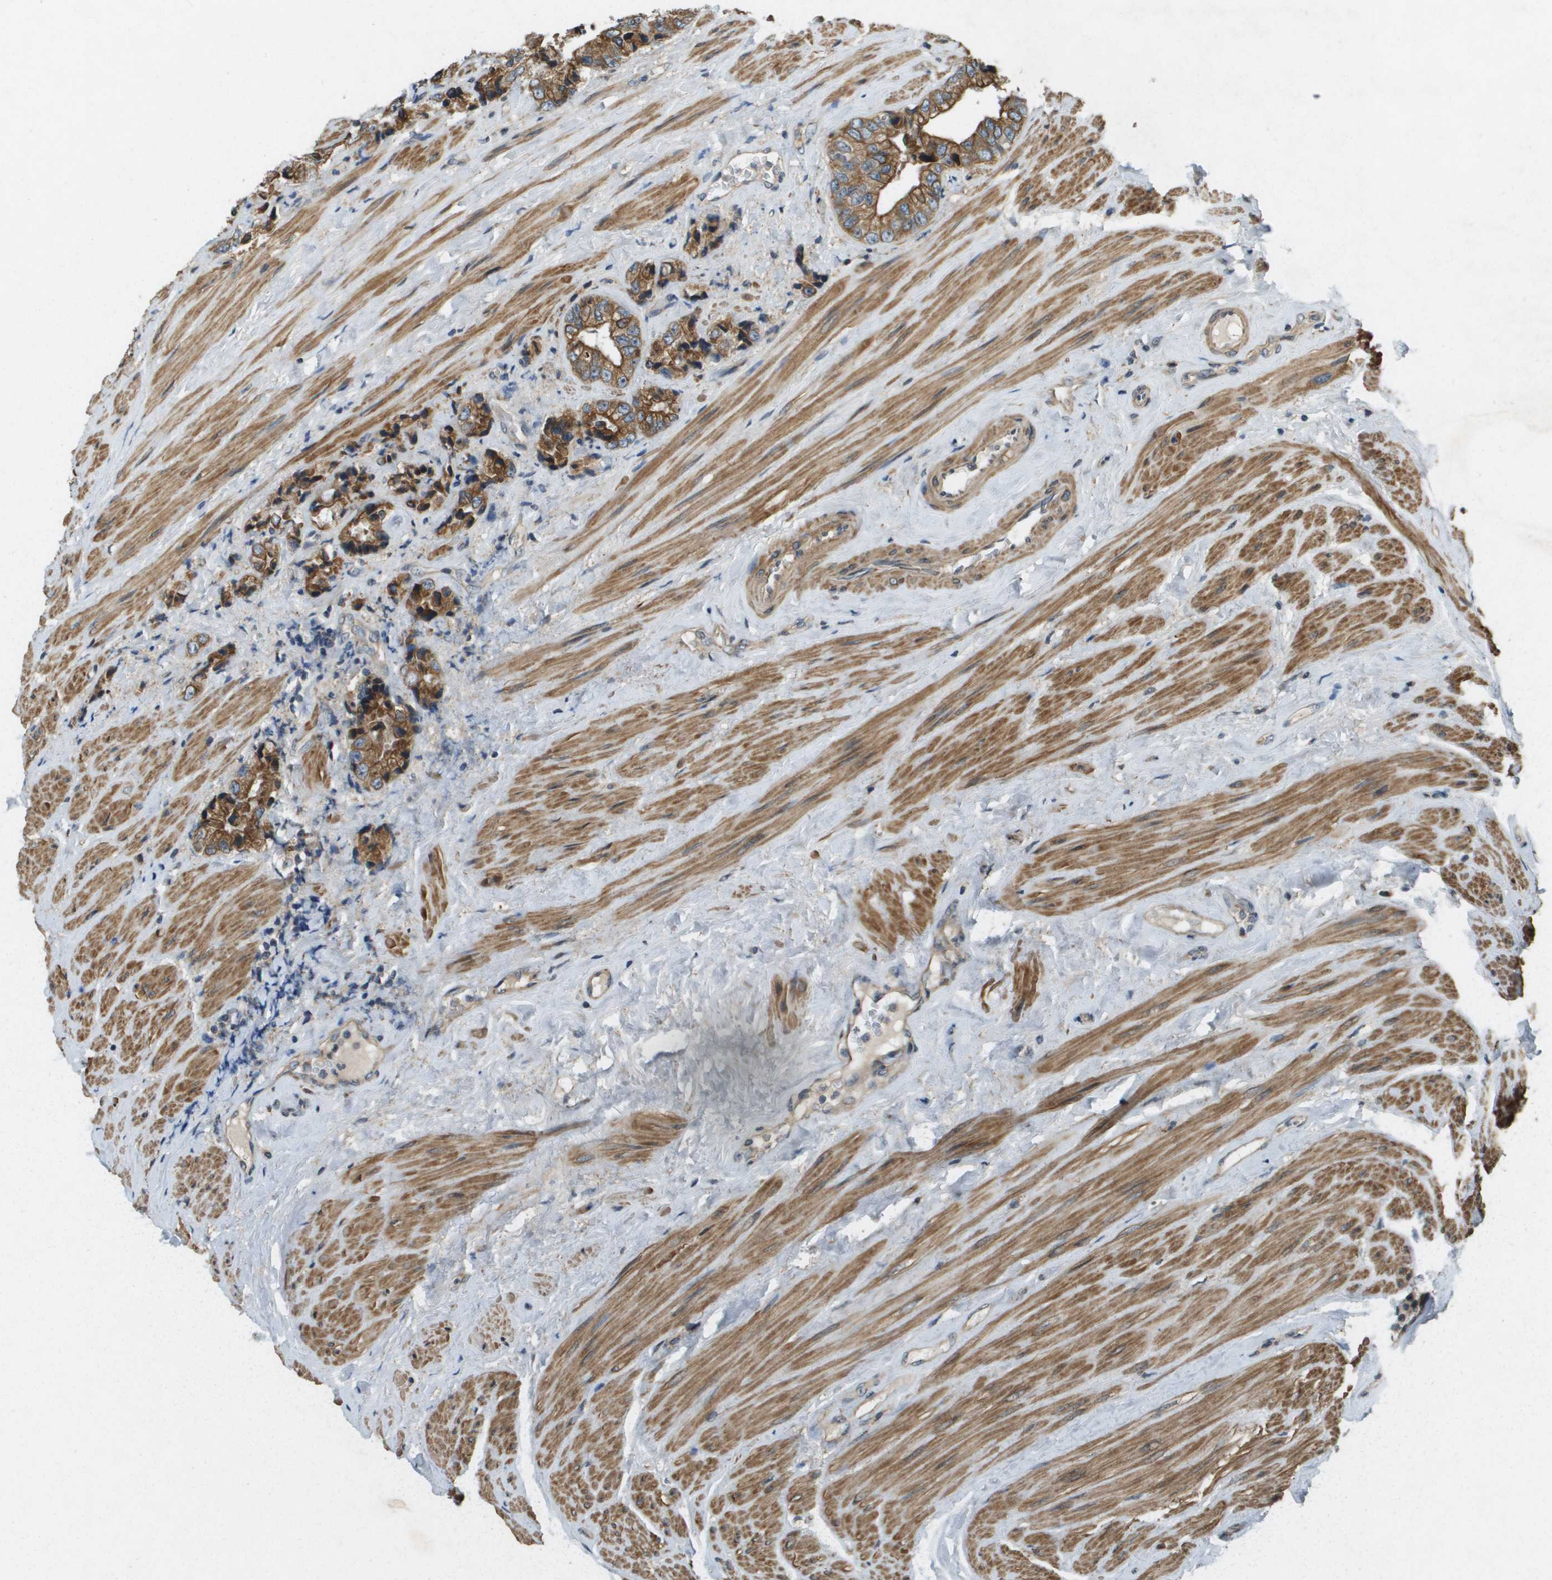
{"staining": {"intensity": "moderate", "quantity": ">75%", "location": "cytoplasmic/membranous"}, "tissue": "prostate cancer", "cell_type": "Tumor cells", "image_type": "cancer", "snomed": [{"axis": "morphology", "description": "Adenocarcinoma, High grade"}, {"axis": "topography", "description": "Prostate"}], "caption": "The micrograph exhibits staining of prostate cancer (high-grade adenocarcinoma), revealing moderate cytoplasmic/membranous protein staining (brown color) within tumor cells.", "gene": "CDKN2C", "patient": {"sex": "male", "age": 61}}